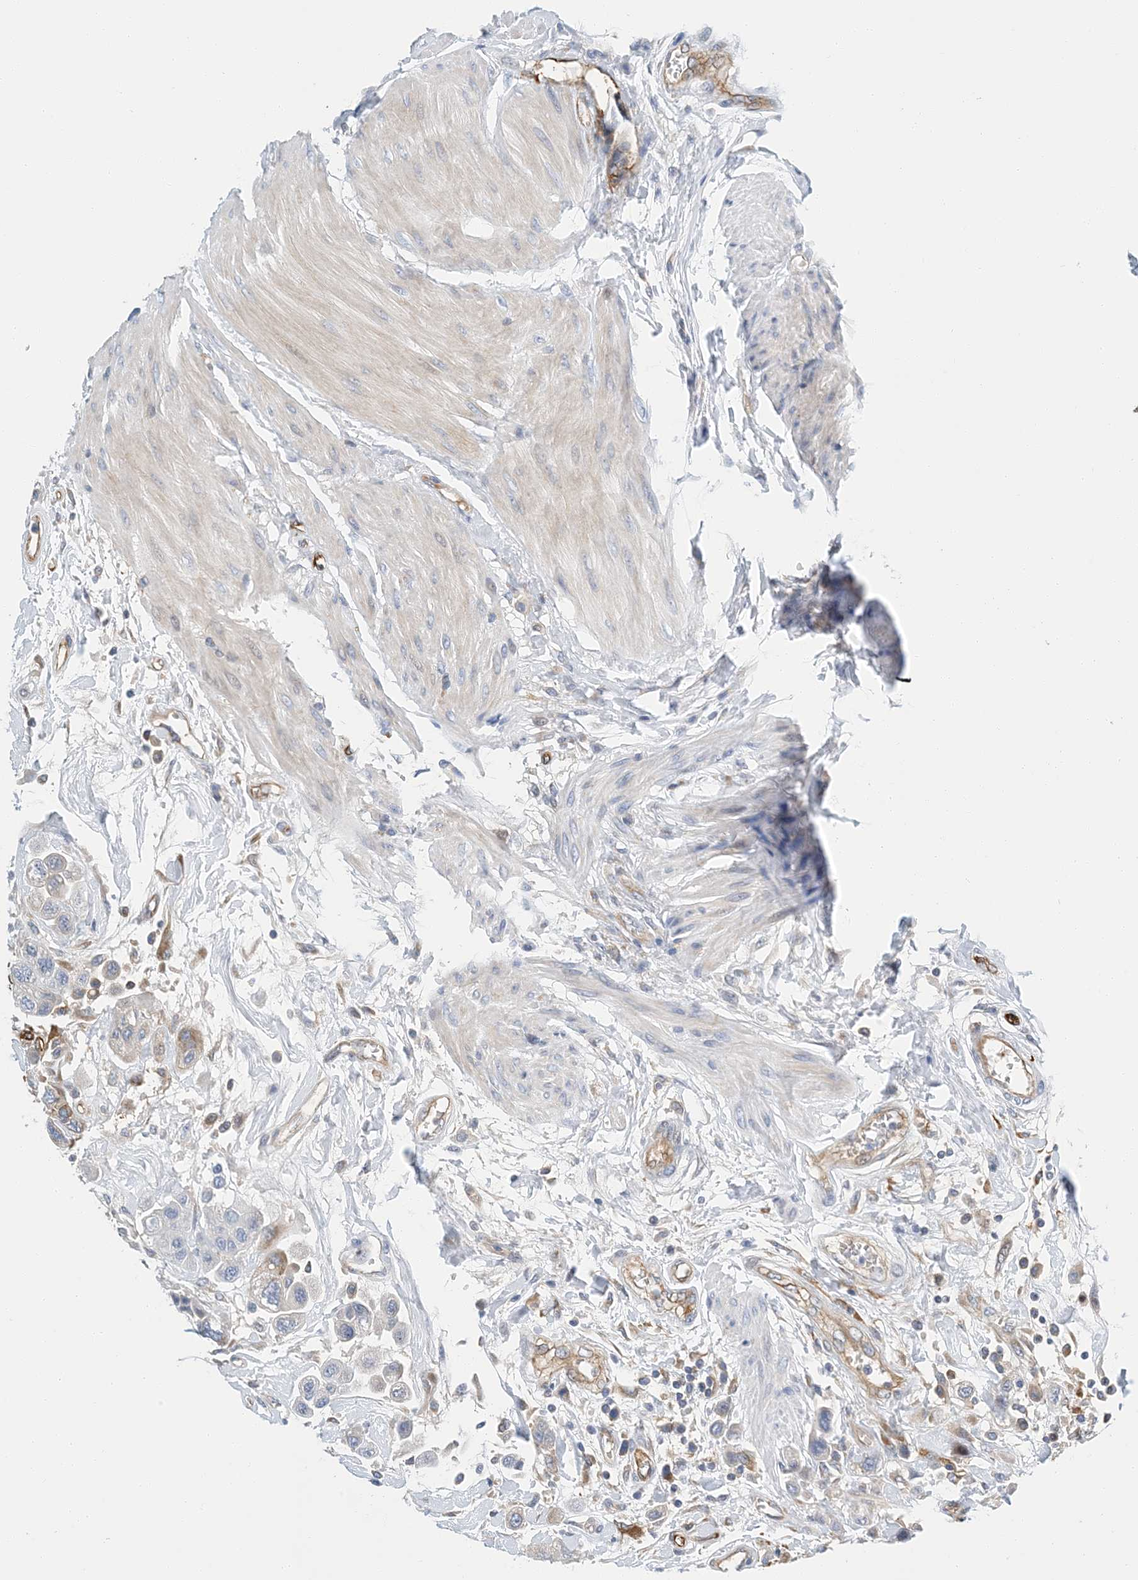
{"staining": {"intensity": "moderate", "quantity": "<25%", "location": "cytoplasmic/membranous"}, "tissue": "urothelial cancer", "cell_type": "Tumor cells", "image_type": "cancer", "snomed": [{"axis": "morphology", "description": "Urothelial carcinoma, High grade"}, {"axis": "topography", "description": "Urinary bladder"}], "caption": "The image exhibits immunohistochemical staining of high-grade urothelial carcinoma. There is moderate cytoplasmic/membranous positivity is appreciated in about <25% of tumor cells. (Stains: DAB (3,3'-diaminobenzidine) in brown, nuclei in blue, Microscopy: brightfield microscopy at high magnification).", "gene": "PCDHA2", "patient": {"sex": "male", "age": 50}}